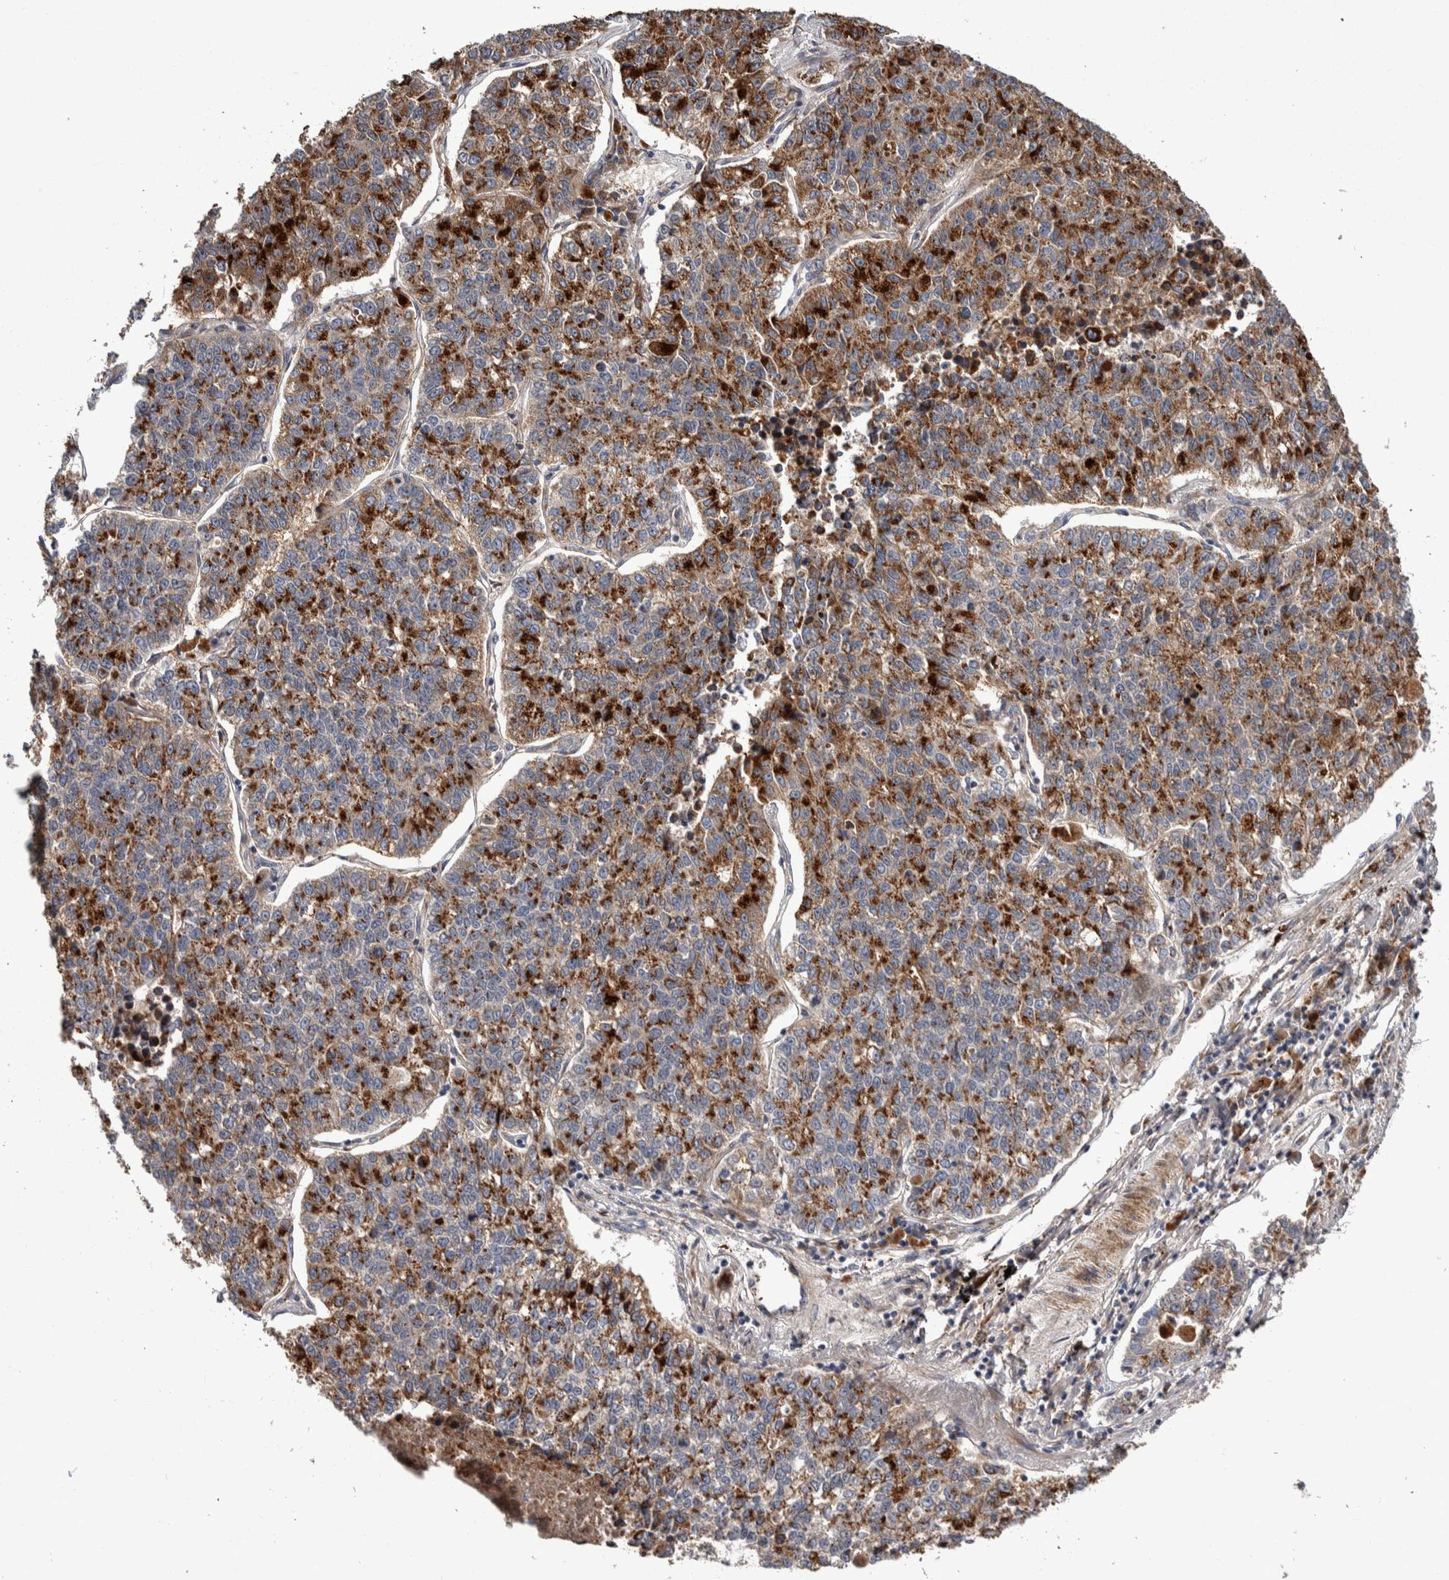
{"staining": {"intensity": "strong", "quantity": ">75%", "location": "cytoplasmic/membranous"}, "tissue": "lung cancer", "cell_type": "Tumor cells", "image_type": "cancer", "snomed": [{"axis": "morphology", "description": "Adenocarcinoma, NOS"}, {"axis": "topography", "description": "Lung"}], "caption": "Immunohistochemical staining of human adenocarcinoma (lung) demonstrates high levels of strong cytoplasmic/membranous protein positivity in approximately >75% of tumor cells.", "gene": "CANT1", "patient": {"sex": "male", "age": 49}}